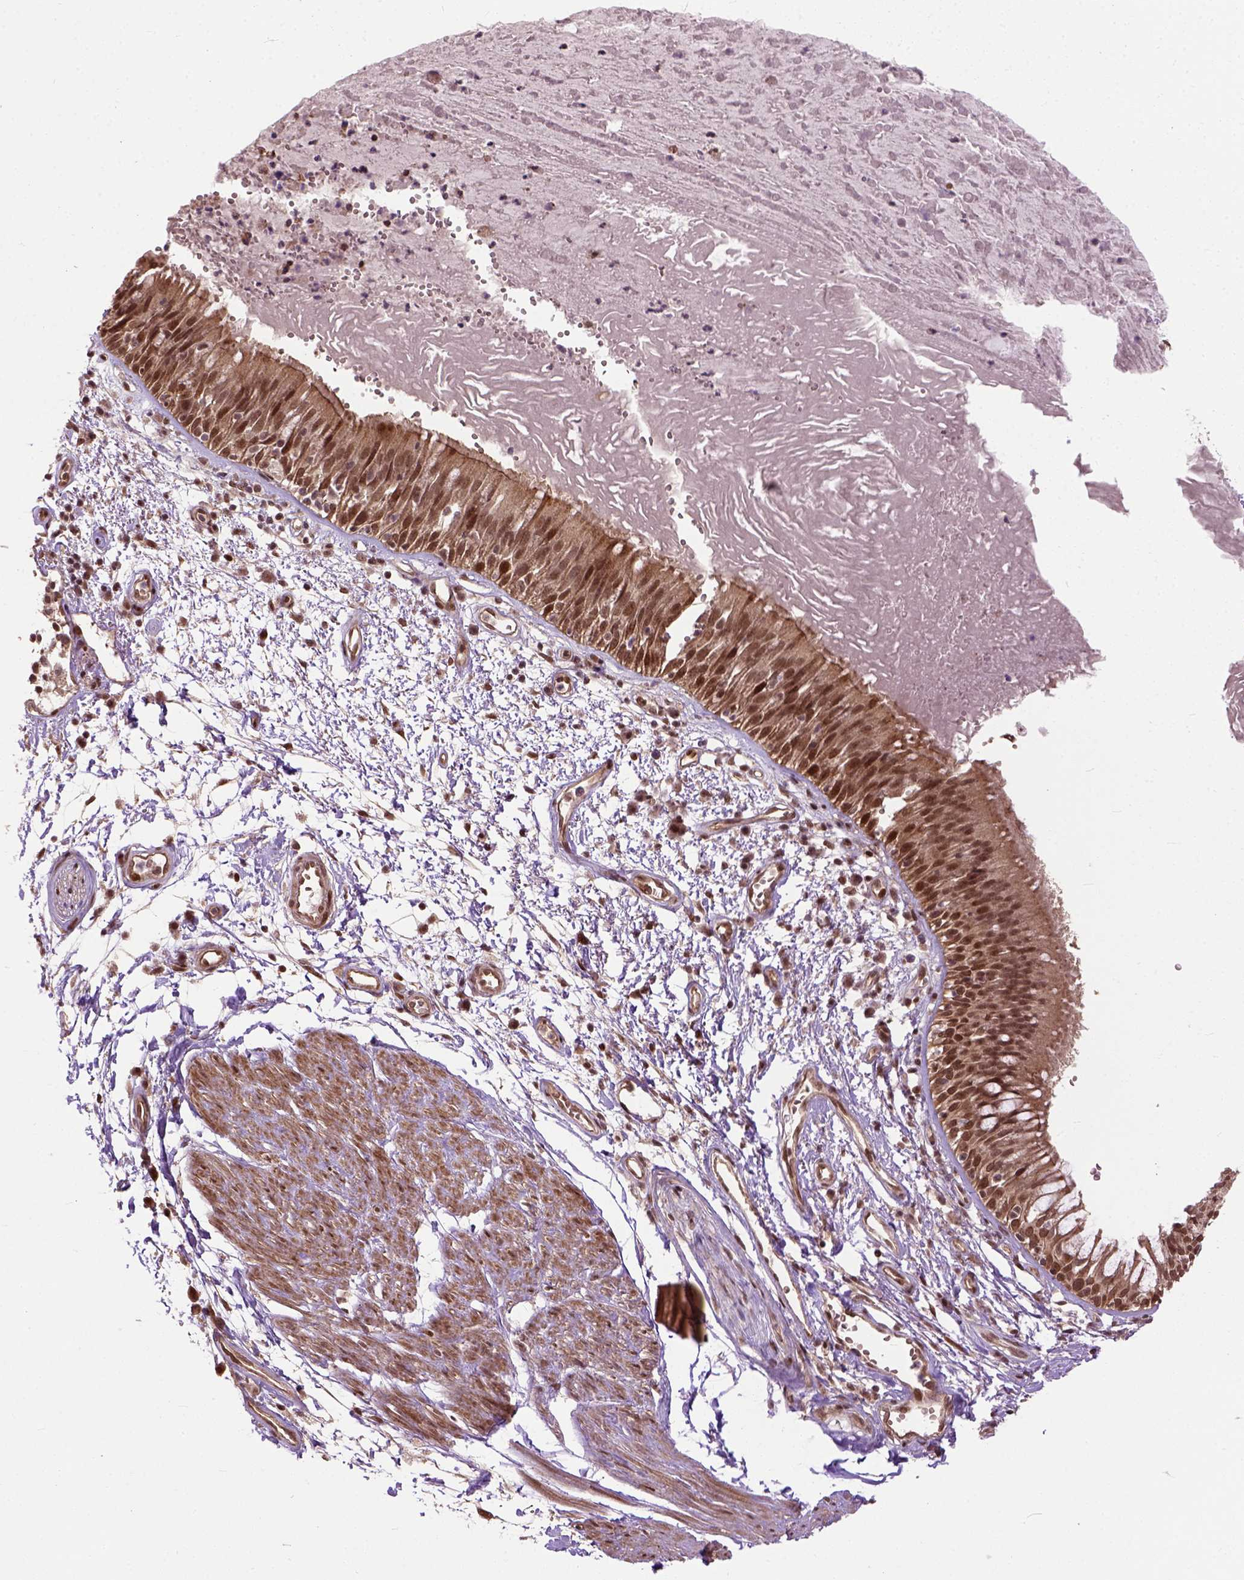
{"staining": {"intensity": "strong", "quantity": ">75%", "location": "cytoplasmic/membranous,nuclear"}, "tissue": "bronchus", "cell_type": "Respiratory epithelial cells", "image_type": "normal", "snomed": [{"axis": "morphology", "description": "Normal tissue, NOS"}, {"axis": "morphology", "description": "Squamous cell carcinoma, NOS"}, {"axis": "topography", "description": "Cartilage tissue"}, {"axis": "topography", "description": "Bronchus"}, {"axis": "topography", "description": "Lung"}], "caption": "An immunohistochemistry micrograph of benign tissue is shown. Protein staining in brown highlights strong cytoplasmic/membranous,nuclear positivity in bronchus within respiratory epithelial cells.", "gene": "ZNF630", "patient": {"sex": "male", "age": 66}}